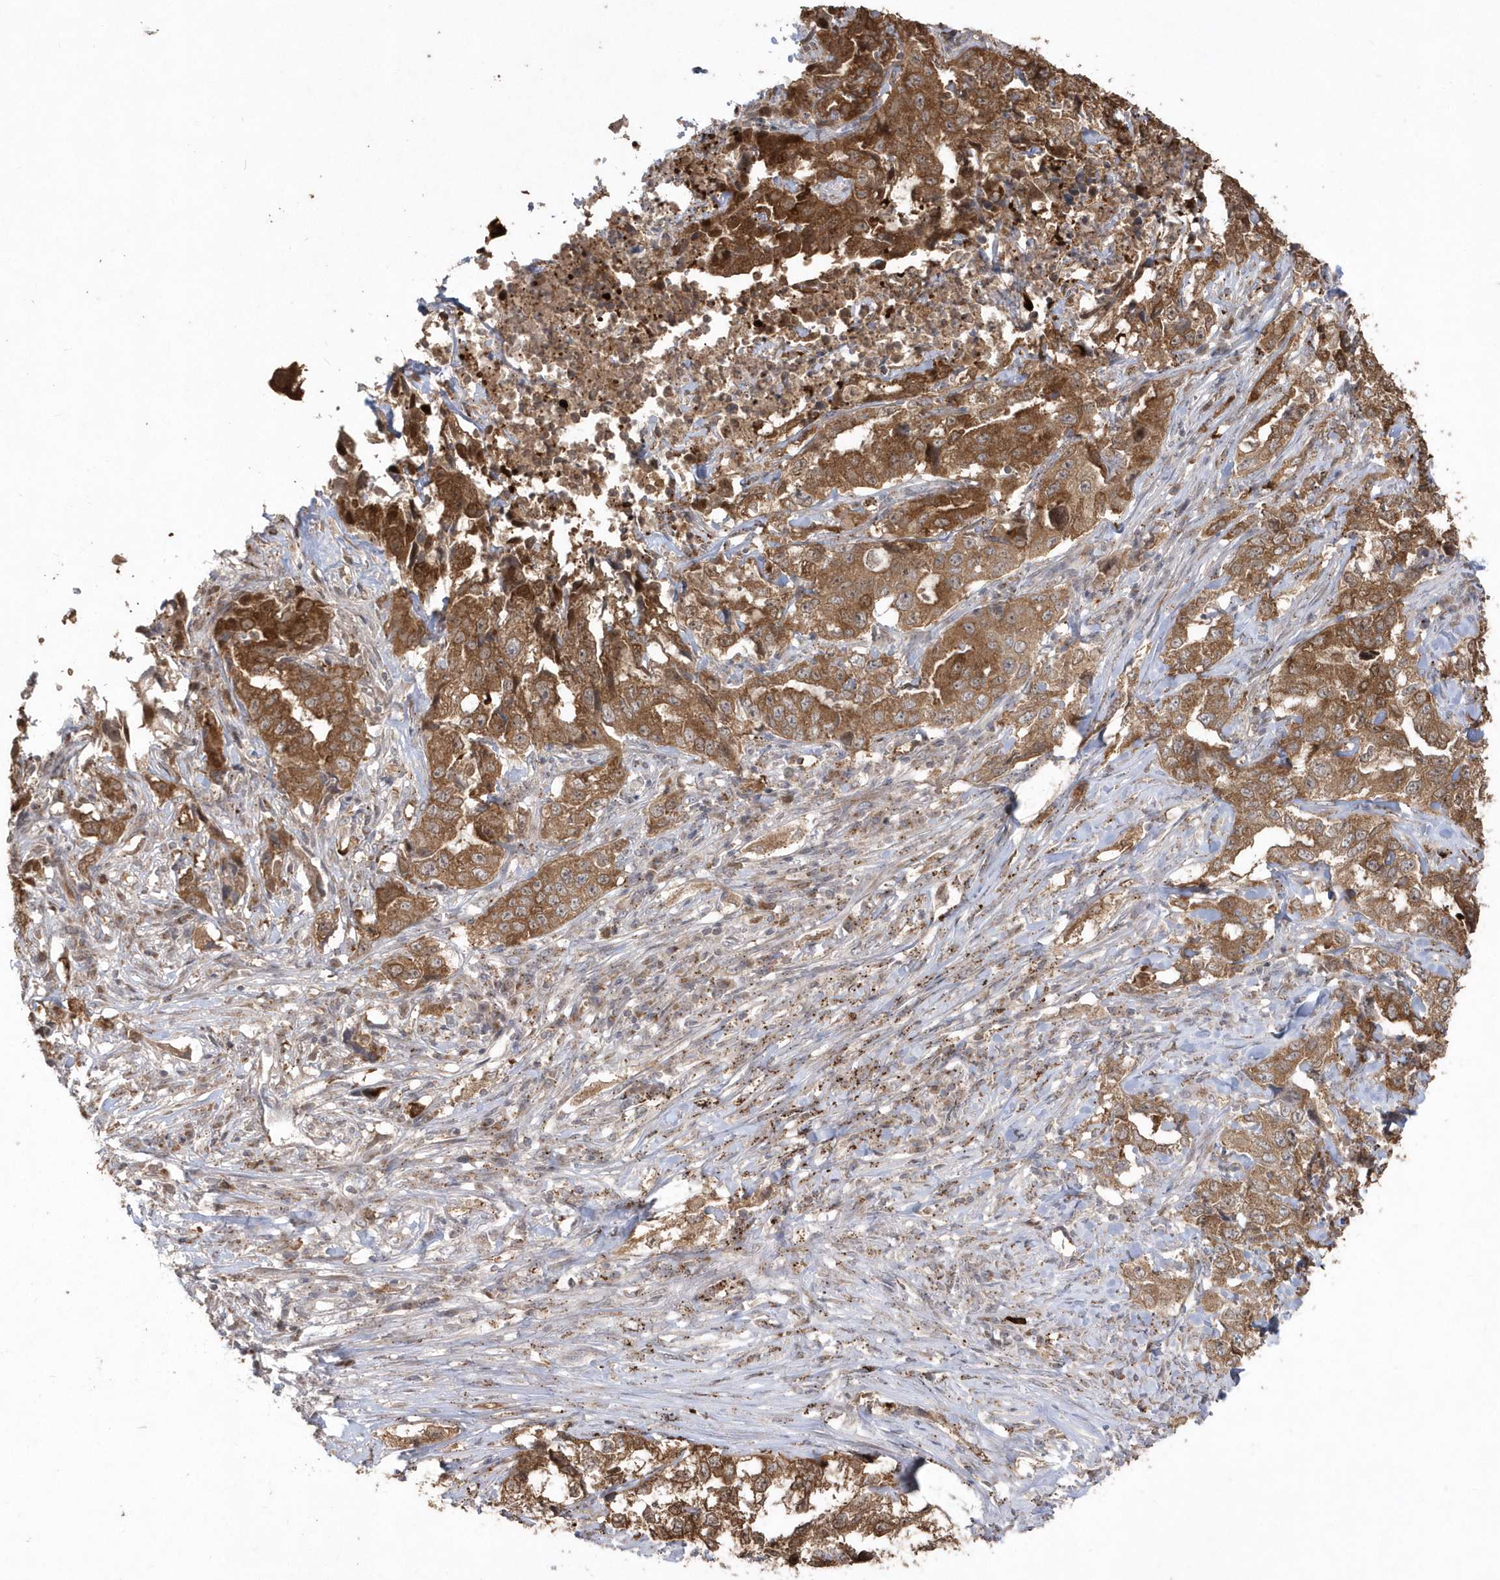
{"staining": {"intensity": "moderate", "quantity": ">75%", "location": "cytoplasmic/membranous"}, "tissue": "lung cancer", "cell_type": "Tumor cells", "image_type": "cancer", "snomed": [{"axis": "morphology", "description": "Adenocarcinoma, NOS"}, {"axis": "topography", "description": "Lung"}], "caption": "A micrograph showing moderate cytoplasmic/membranous positivity in approximately >75% of tumor cells in lung adenocarcinoma, as visualized by brown immunohistochemical staining.", "gene": "GEMIN6", "patient": {"sex": "female", "age": 51}}